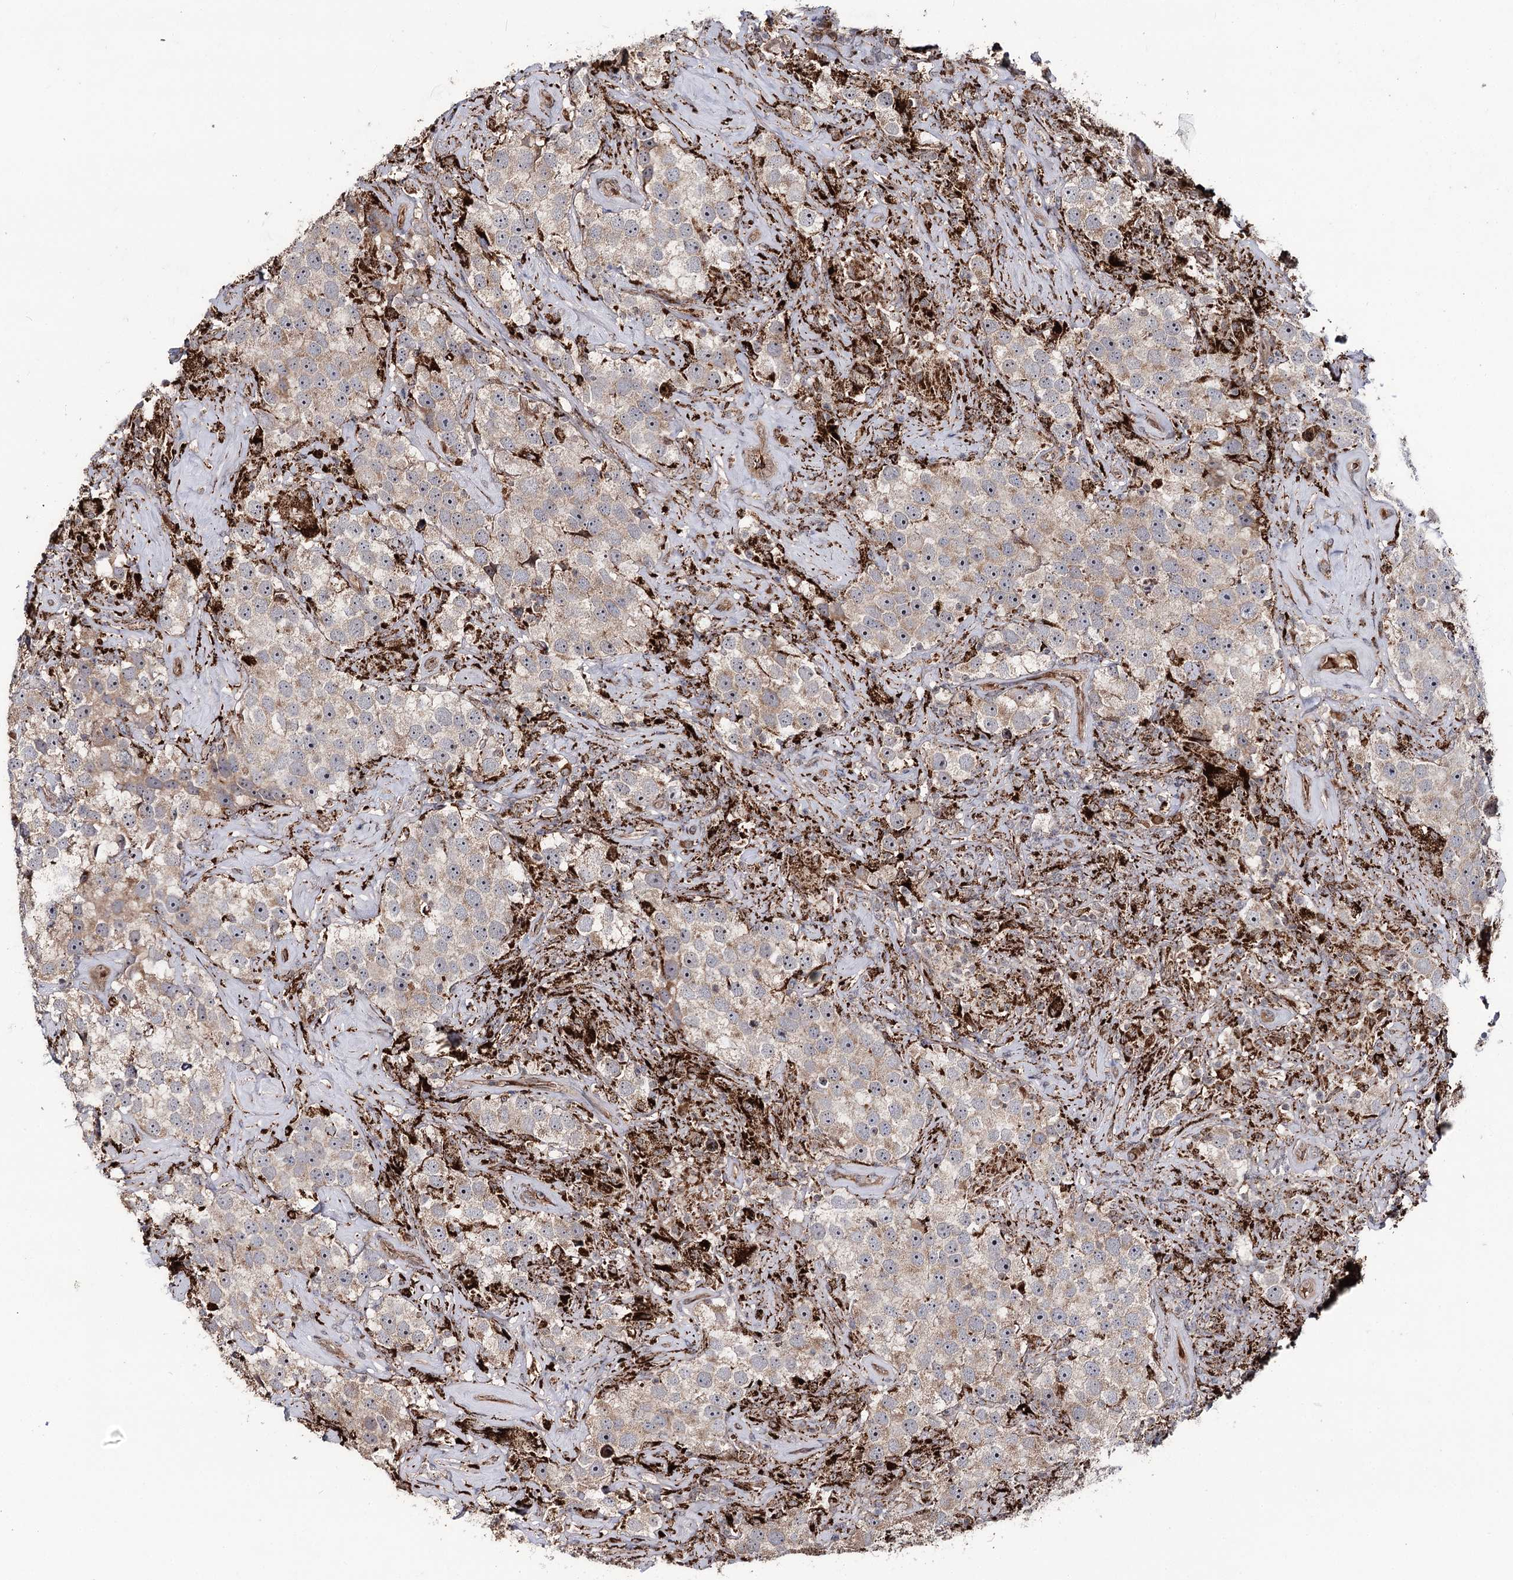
{"staining": {"intensity": "weak", "quantity": ">75%", "location": "cytoplasmic/membranous"}, "tissue": "testis cancer", "cell_type": "Tumor cells", "image_type": "cancer", "snomed": [{"axis": "morphology", "description": "Seminoma, NOS"}, {"axis": "topography", "description": "Testis"}], "caption": "IHC histopathology image of testis cancer stained for a protein (brown), which reveals low levels of weak cytoplasmic/membranous expression in about >75% of tumor cells.", "gene": "MSANTD2", "patient": {"sex": "male", "age": 49}}